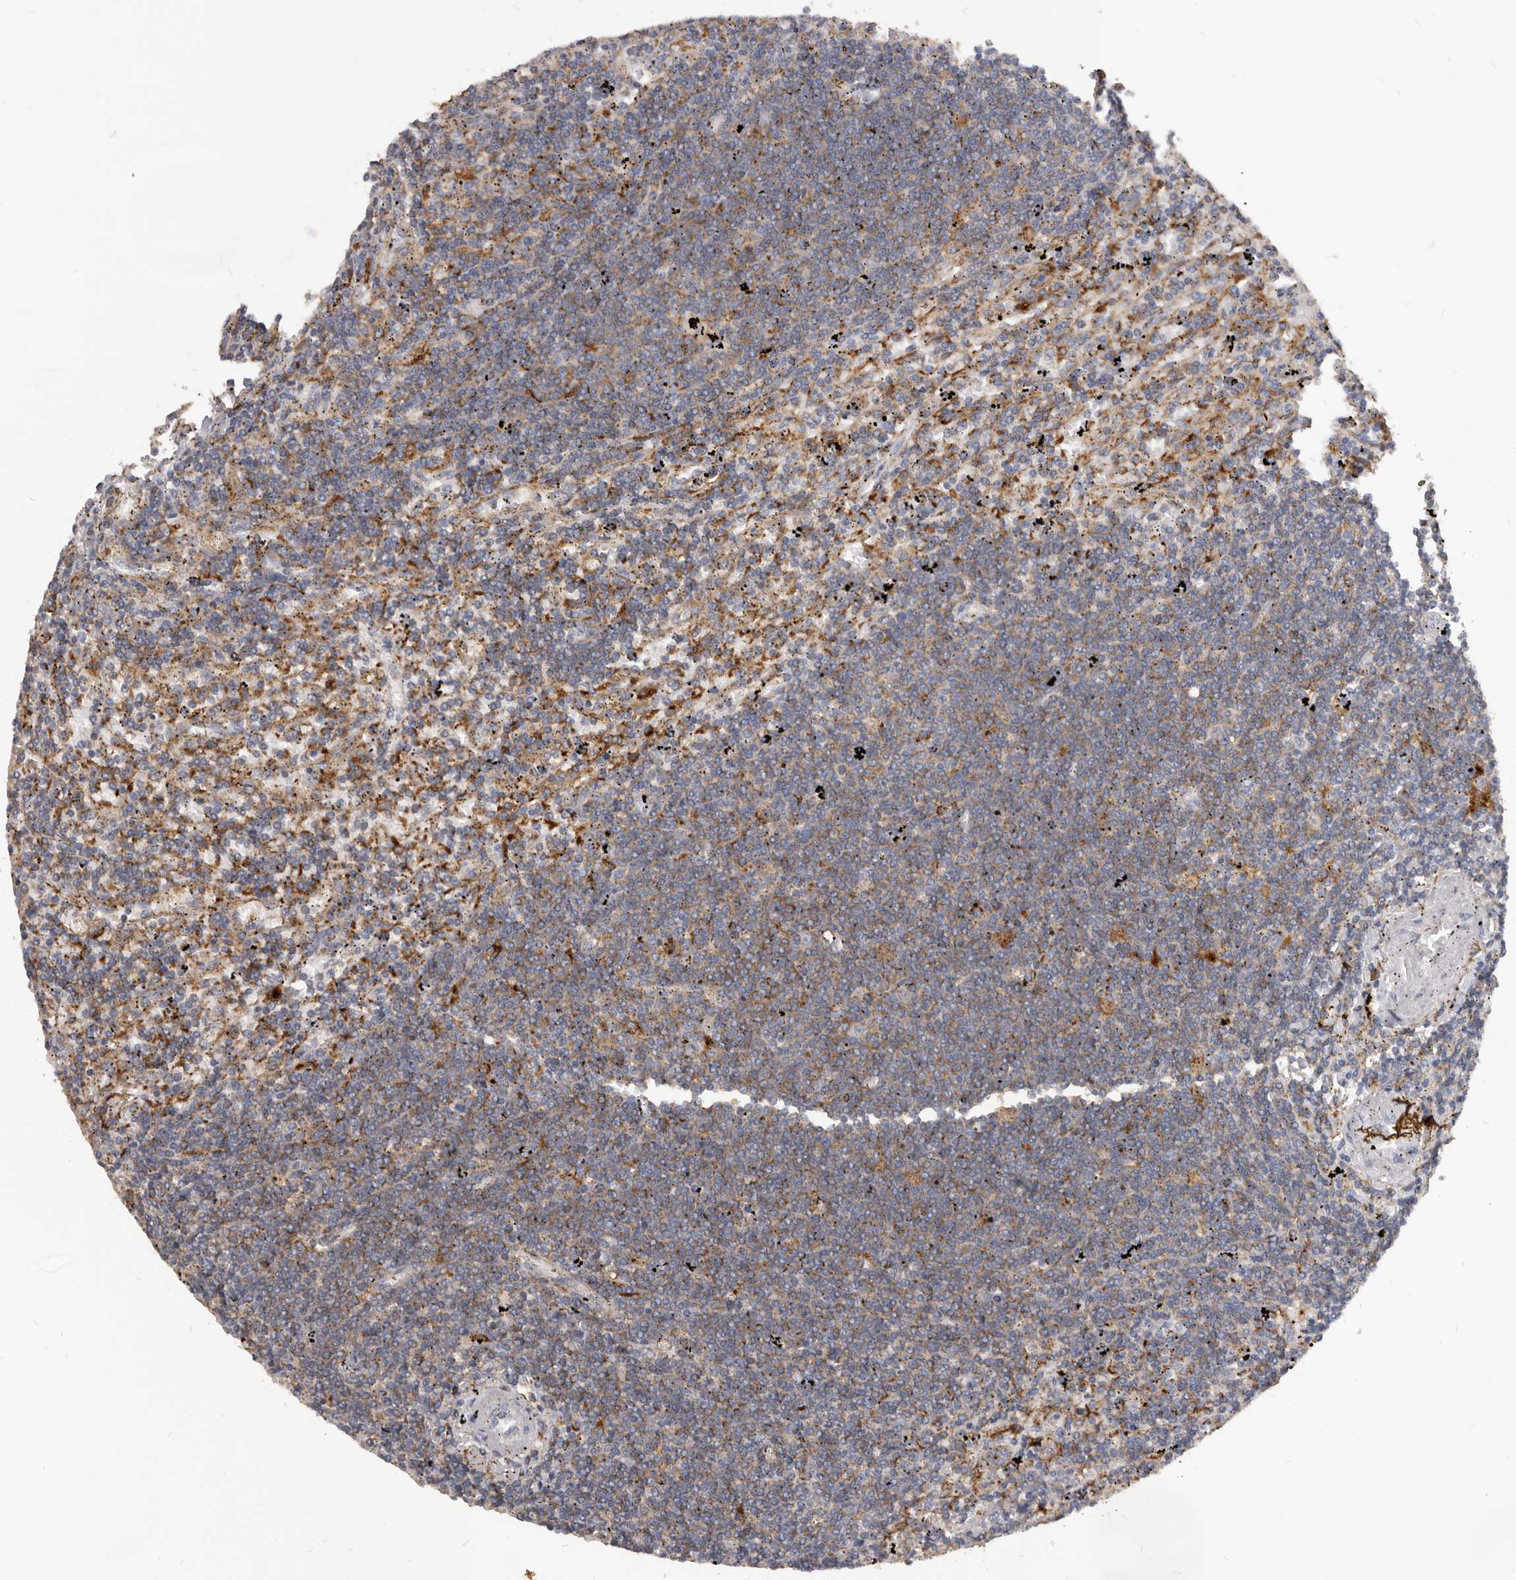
{"staining": {"intensity": "weak", "quantity": "25%-75%", "location": "cytoplasmic/membranous"}, "tissue": "lymphoma", "cell_type": "Tumor cells", "image_type": "cancer", "snomed": [{"axis": "morphology", "description": "Malignant lymphoma, non-Hodgkin's type, Low grade"}, {"axis": "topography", "description": "Spleen"}], "caption": "Brown immunohistochemical staining in human low-grade malignant lymphoma, non-Hodgkin's type demonstrates weak cytoplasmic/membranous positivity in about 25%-75% of tumor cells.", "gene": "PI4K2A", "patient": {"sex": "male", "age": 76}}